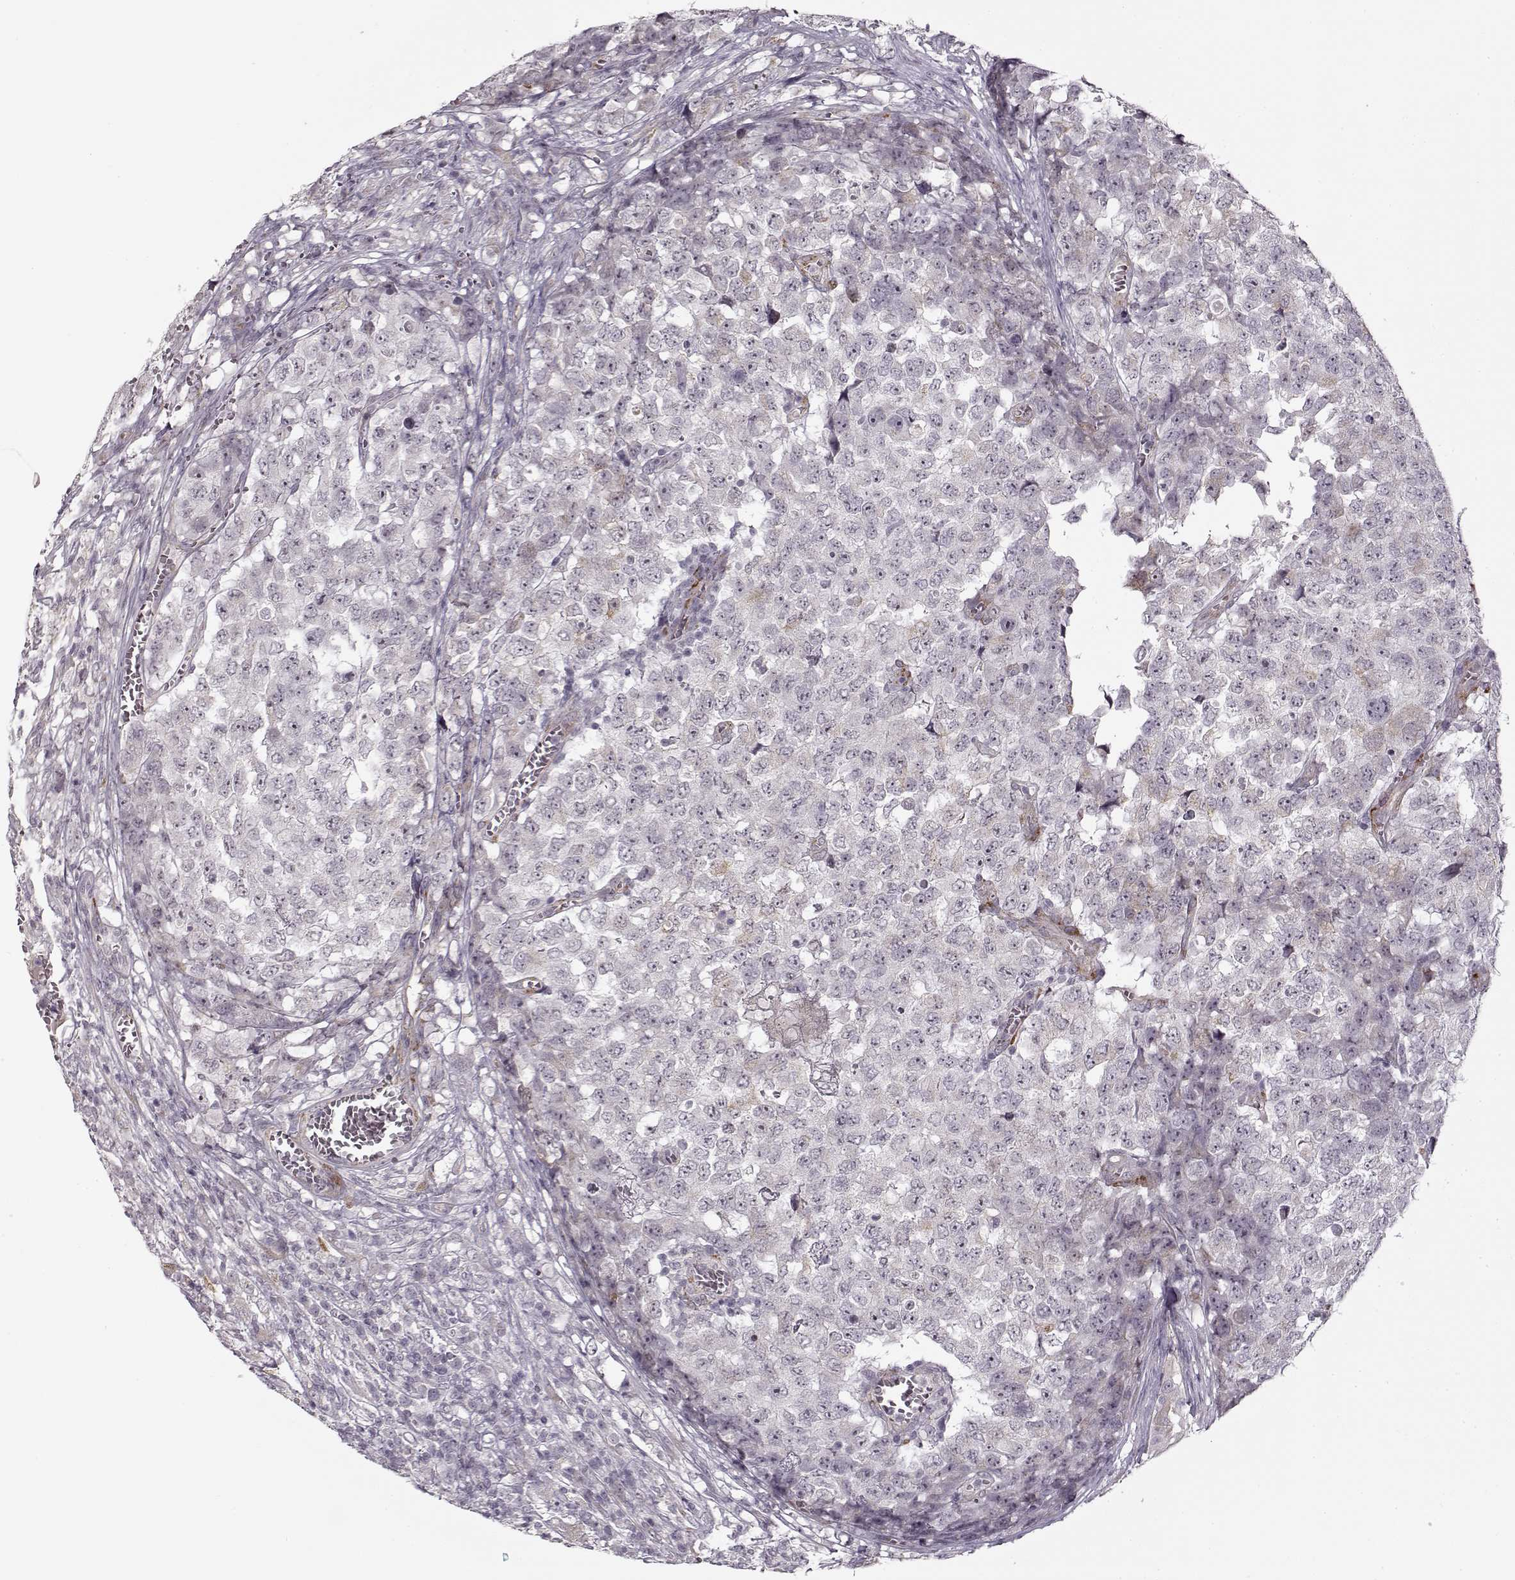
{"staining": {"intensity": "negative", "quantity": "none", "location": "none"}, "tissue": "testis cancer", "cell_type": "Tumor cells", "image_type": "cancer", "snomed": [{"axis": "morphology", "description": "Carcinoma, Embryonal, NOS"}, {"axis": "topography", "description": "Testis"}], "caption": "This histopathology image is of testis cancer stained with IHC to label a protein in brown with the nuclei are counter-stained blue. There is no expression in tumor cells. The staining is performed using DAB (3,3'-diaminobenzidine) brown chromogen with nuclei counter-stained in using hematoxylin.", "gene": "LAMB2", "patient": {"sex": "male", "age": 23}}